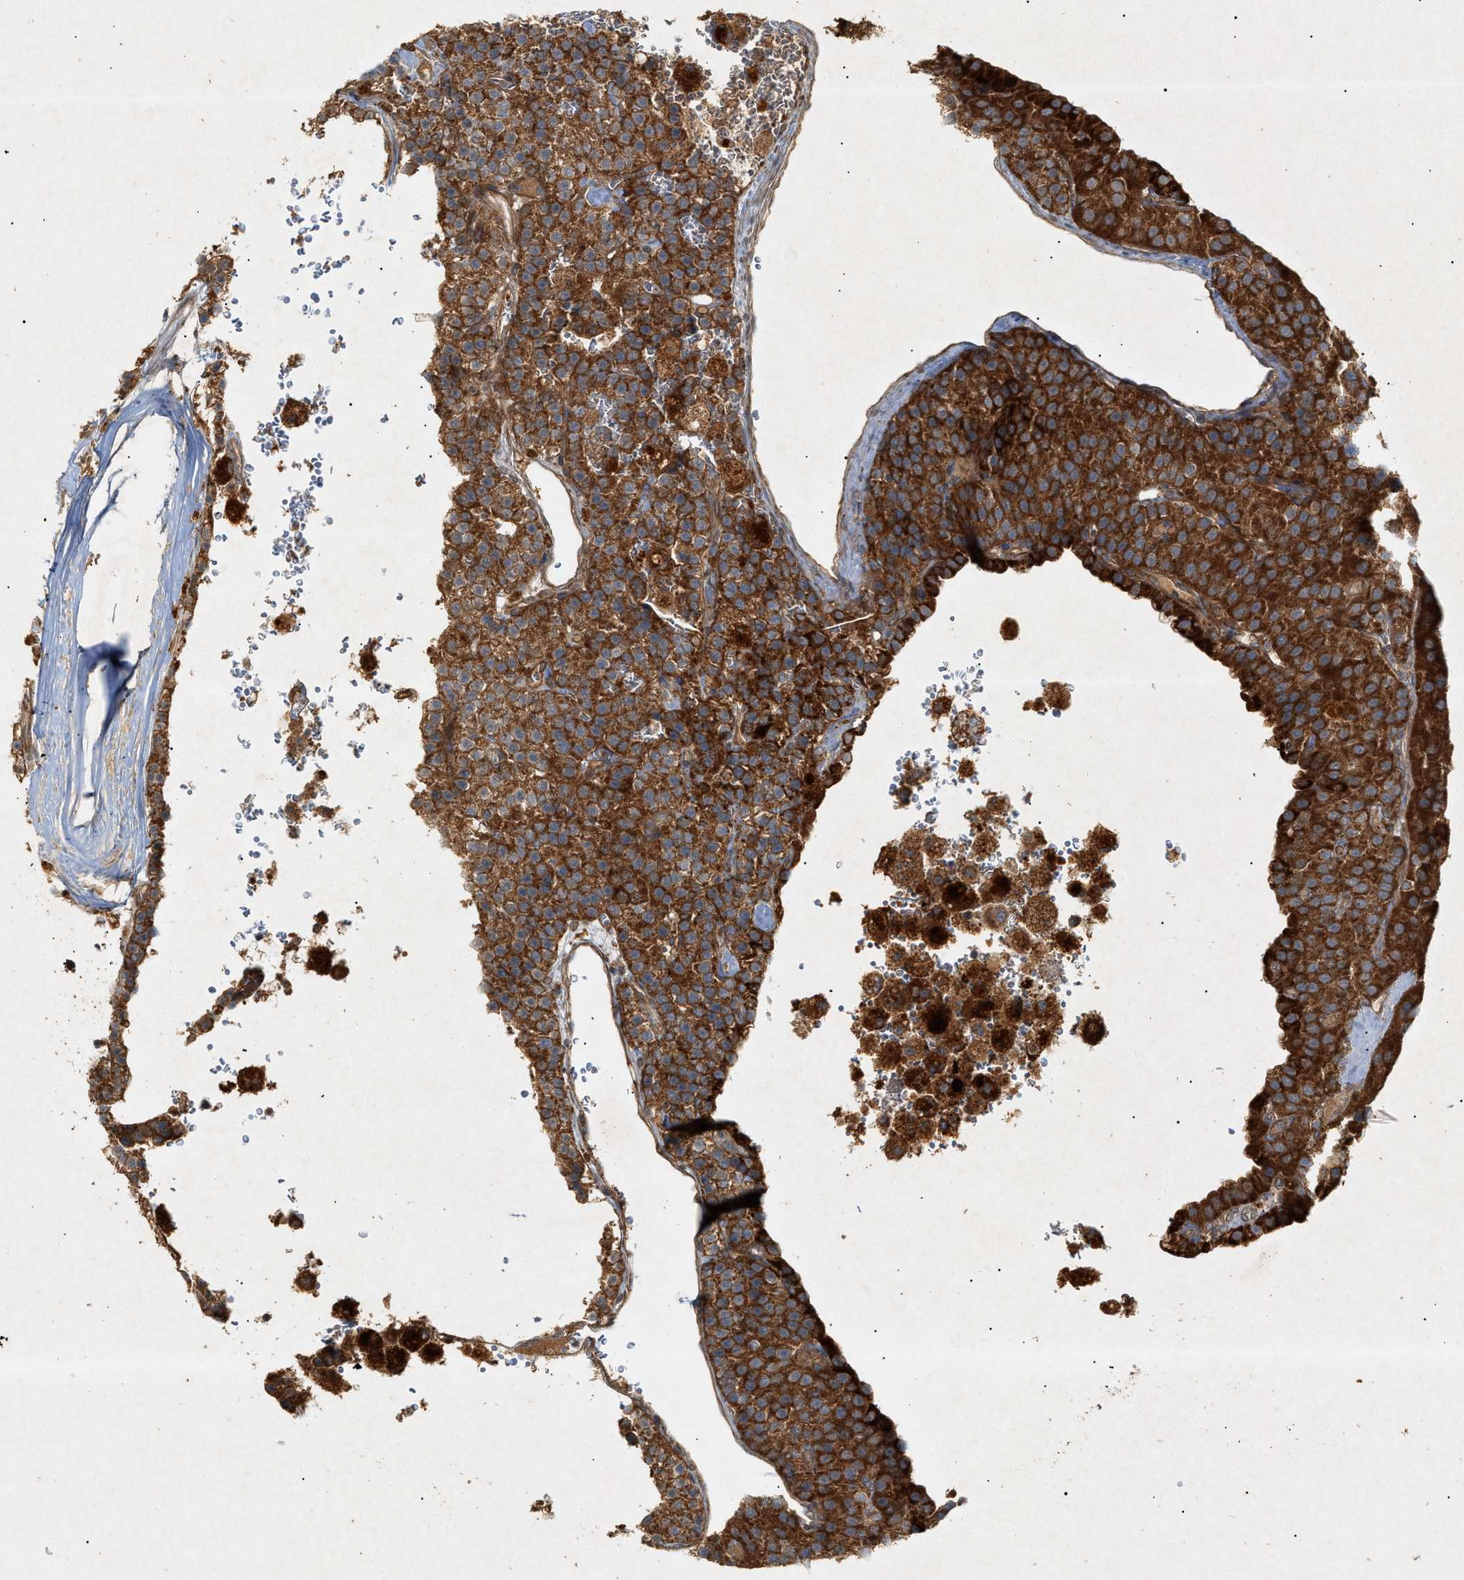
{"staining": {"intensity": "strong", "quantity": ">75%", "location": "cytoplasmic/membranous"}, "tissue": "parathyroid gland", "cell_type": "Glandular cells", "image_type": "normal", "snomed": [{"axis": "morphology", "description": "Normal tissue, NOS"}, {"axis": "morphology", "description": "Adenoma, NOS"}, {"axis": "topography", "description": "Parathyroid gland"}], "caption": "The immunohistochemical stain highlights strong cytoplasmic/membranous positivity in glandular cells of benign parathyroid gland.", "gene": "MTCH1", "patient": {"sex": "female", "age": 86}}